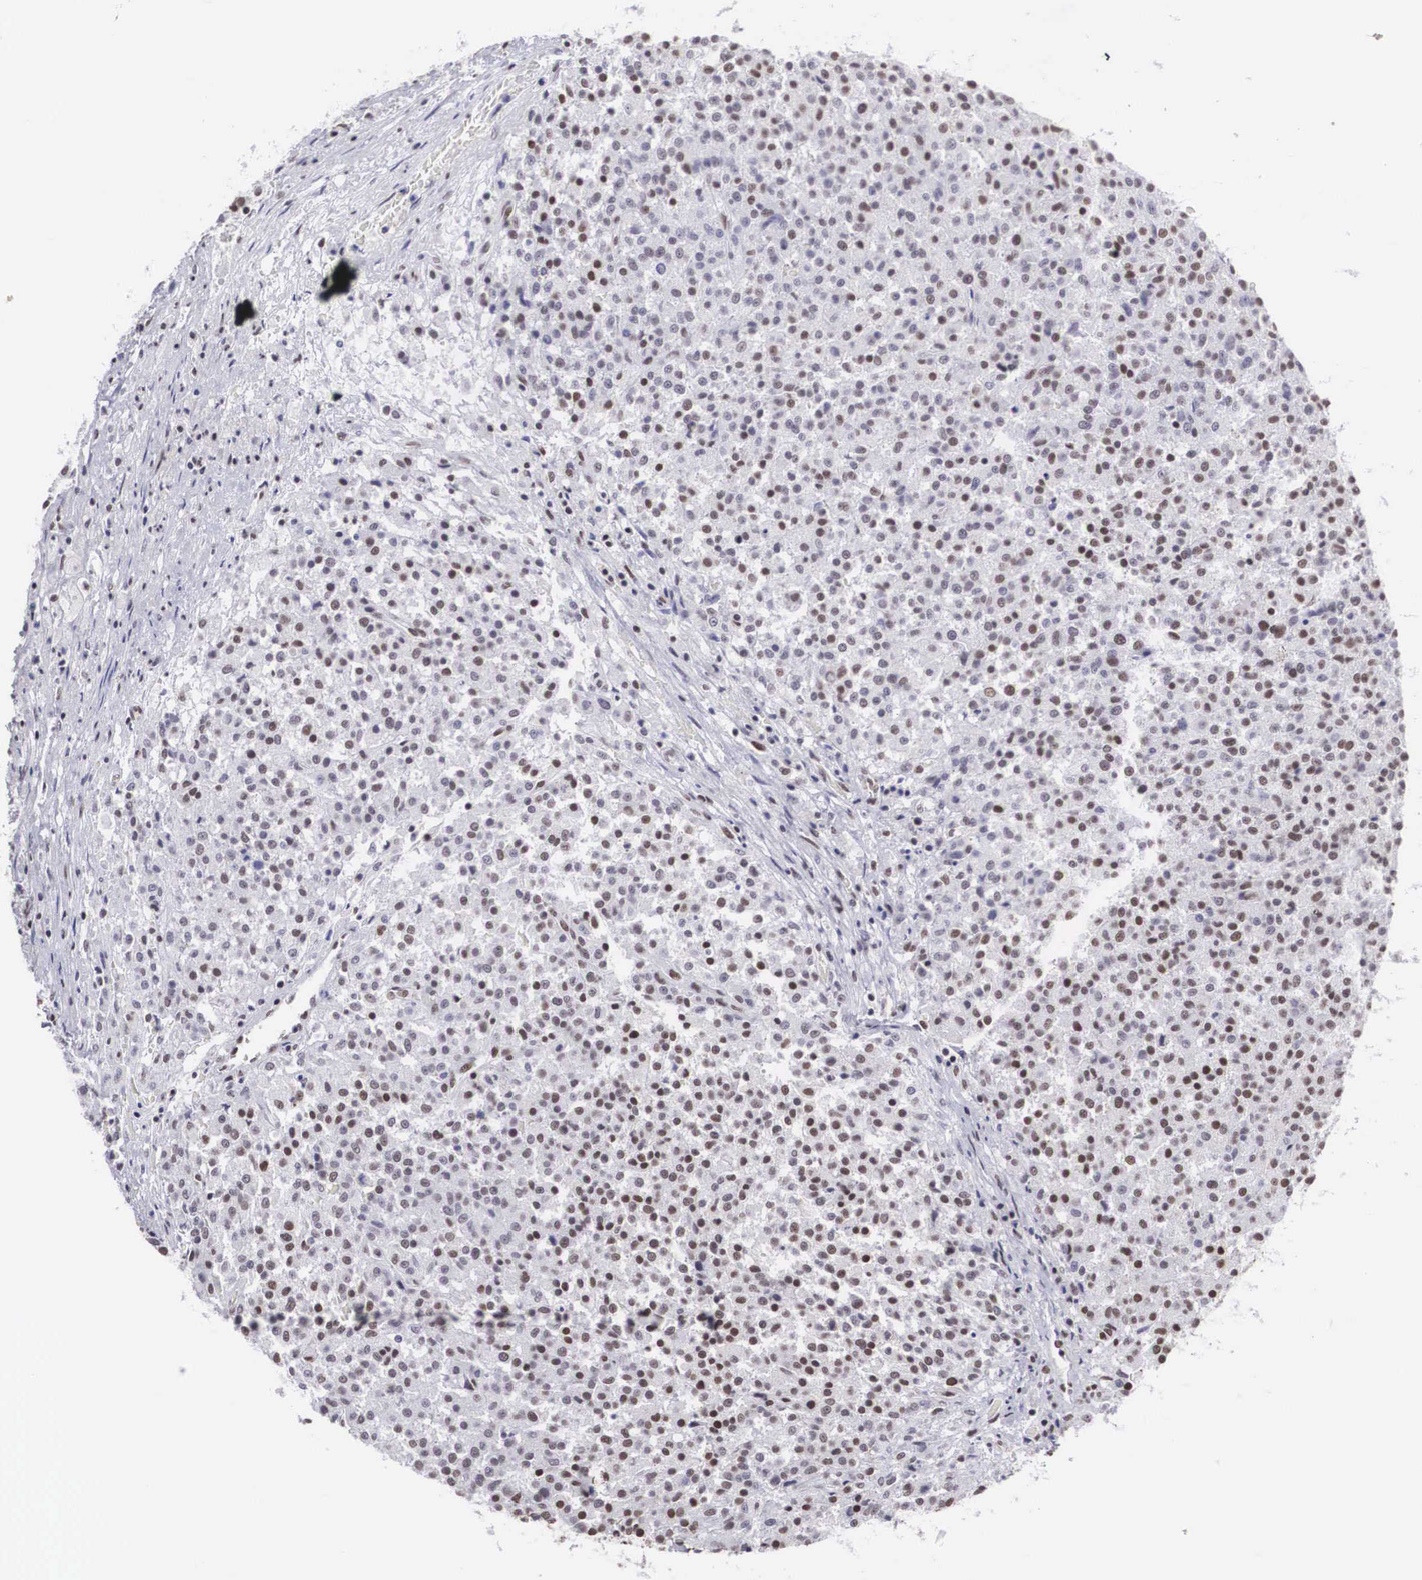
{"staining": {"intensity": "weak", "quantity": "<25%", "location": "nuclear"}, "tissue": "testis cancer", "cell_type": "Tumor cells", "image_type": "cancer", "snomed": [{"axis": "morphology", "description": "Seminoma, NOS"}, {"axis": "topography", "description": "Testis"}], "caption": "A high-resolution photomicrograph shows immunohistochemistry (IHC) staining of testis cancer, which exhibits no significant staining in tumor cells. (DAB (3,3'-diaminobenzidine) immunohistochemistry (IHC) visualized using brightfield microscopy, high magnification).", "gene": "CSTF2", "patient": {"sex": "male", "age": 59}}